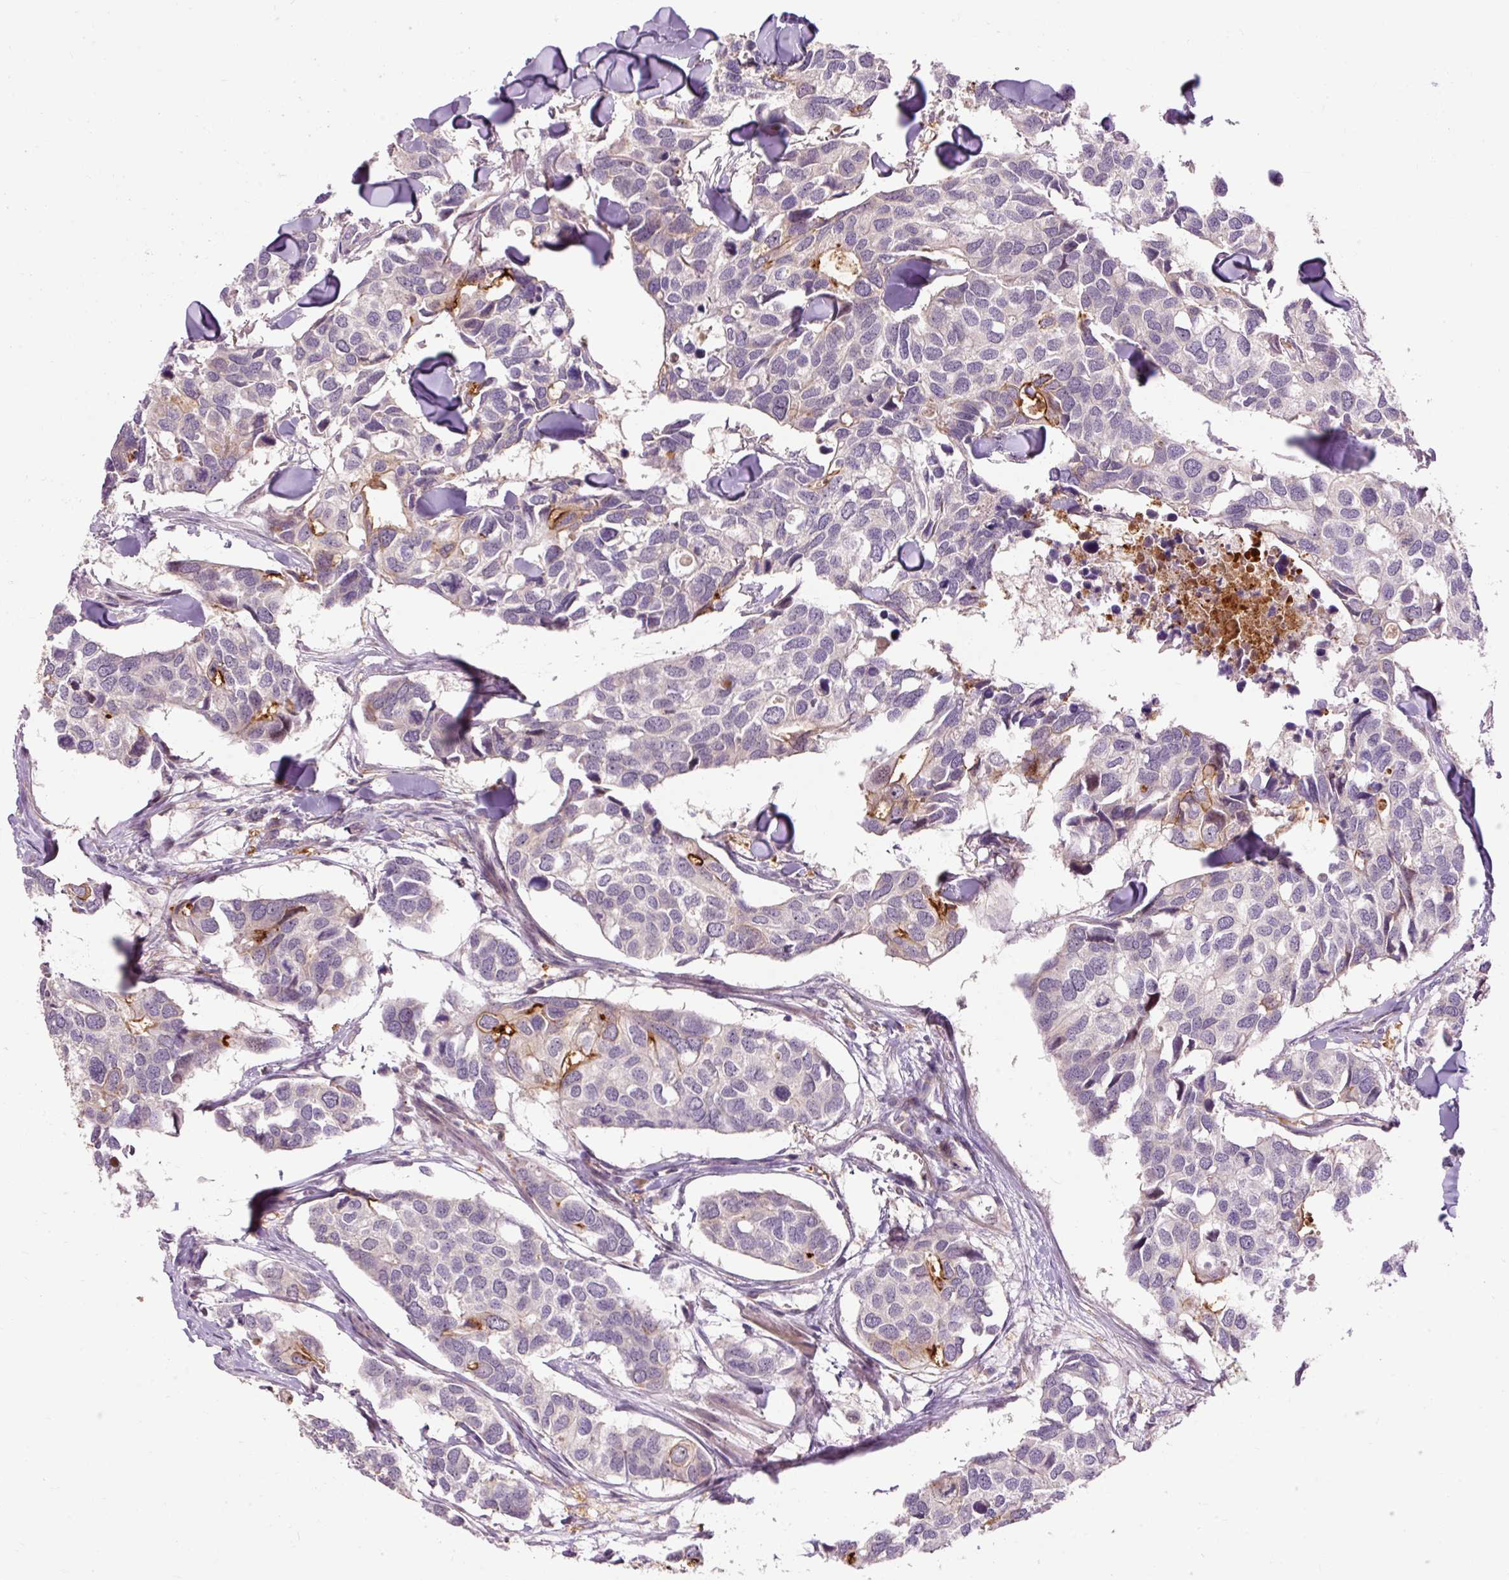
{"staining": {"intensity": "moderate", "quantity": "<25%", "location": "cytoplasmic/membranous"}, "tissue": "breast cancer", "cell_type": "Tumor cells", "image_type": "cancer", "snomed": [{"axis": "morphology", "description": "Duct carcinoma"}, {"axis": "topography", "description": "Breast"}], "caption": "Breast cancer (invasive ductal carcinoma) stained with a protein marker shows moderate staining in tumor cells.", "gene": "CEBPZ", "patient": {"sex": "female", "age": 83}}